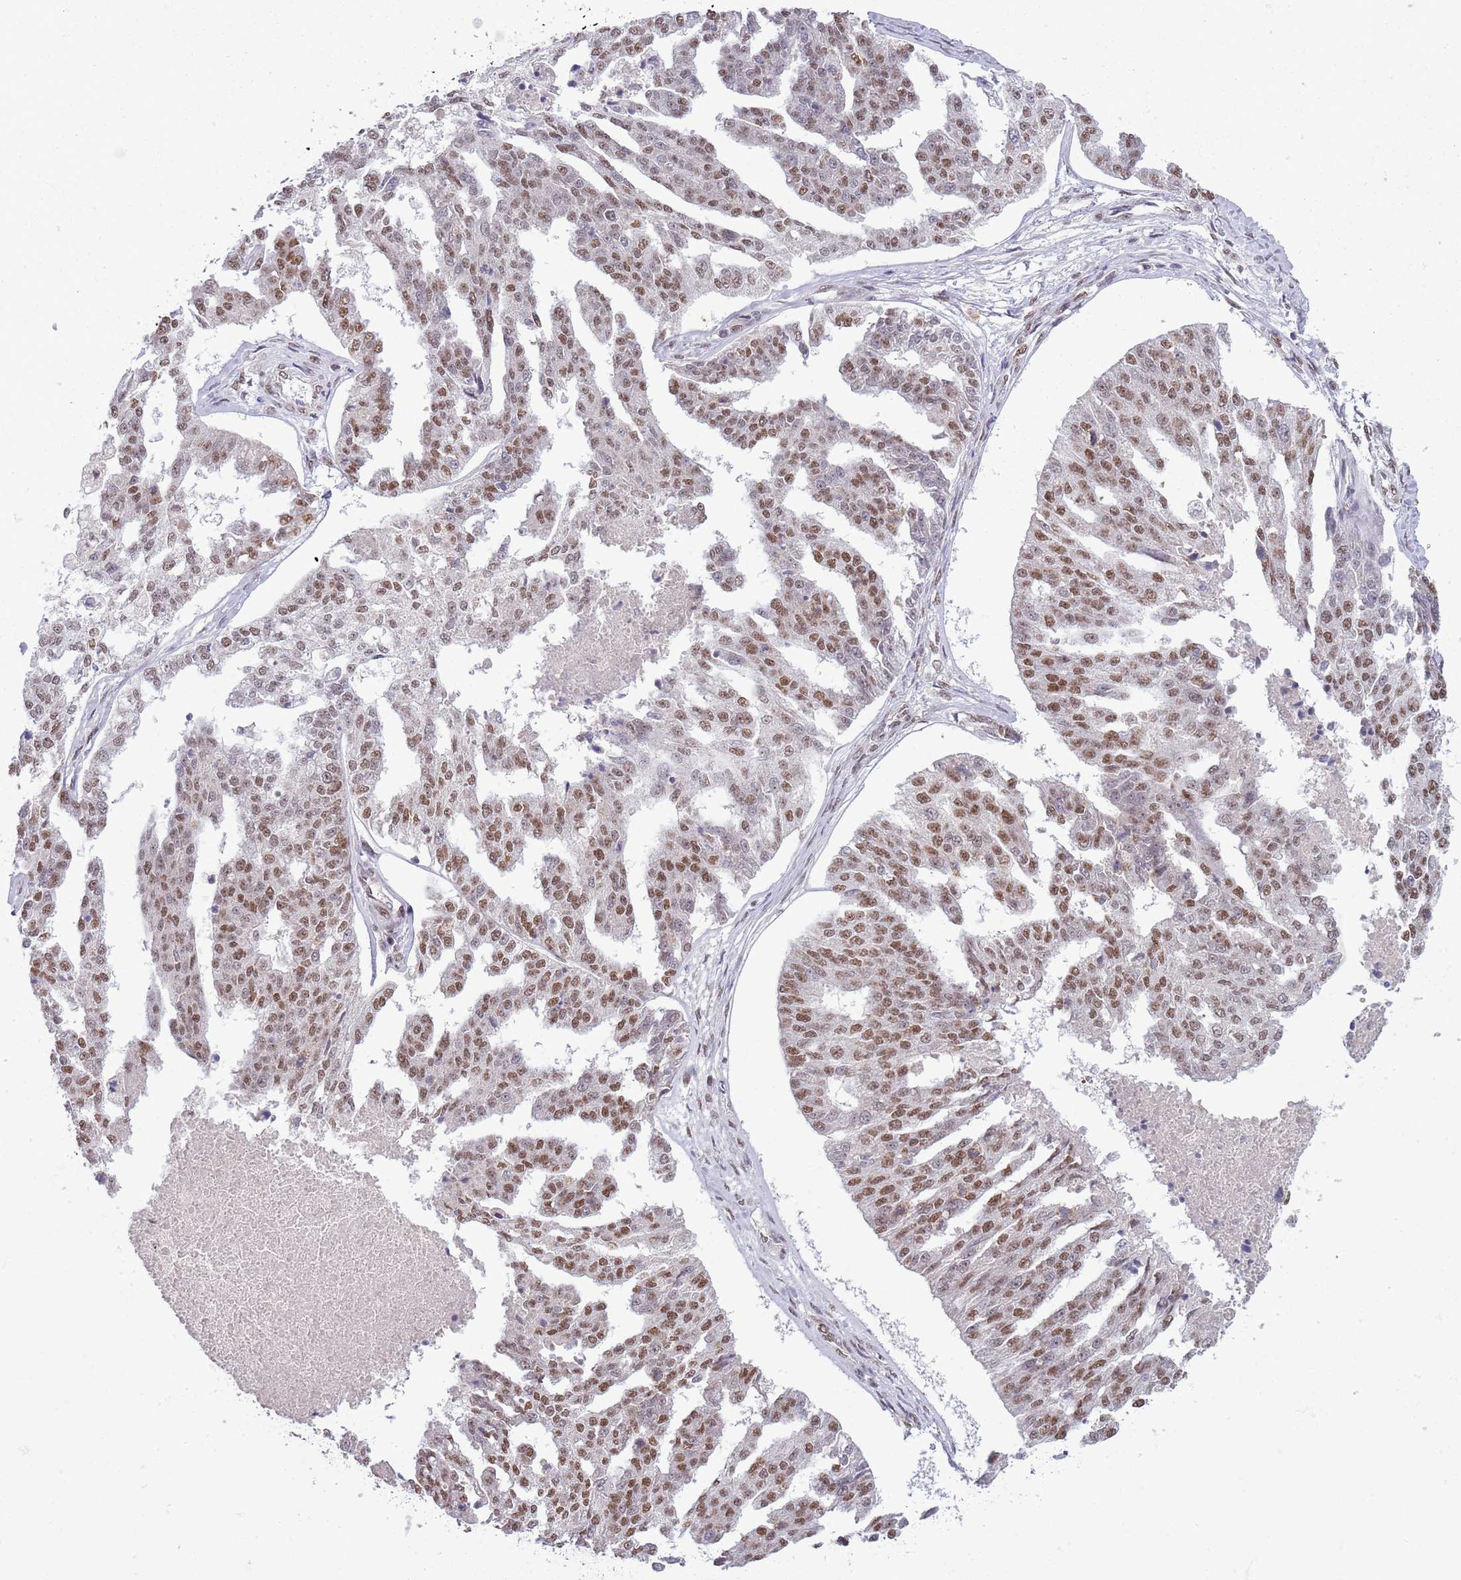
{"staining": {"intensity": "moderate", "quantity": ">75%", "location": "nuclear"}, "tissue": "ovarian cancer", "cell_type": "Tumor cells", "image_type": "cancer", "snomed": [{"axis": "morphology", "description": "Cystadenocarcinoma, serous, NOS"}, {"axis": "topography", "description": "Ovary"}], "caption": "Approximately >75% of tumor cells in ovarian cancer (serous cystadenocarcinoma) reveal moderate nuclear protein staining as visualized by brown immunohistochemical staining.", "gene": "FAM120AOS", "patient": {"sex": "female", "age": 58}}